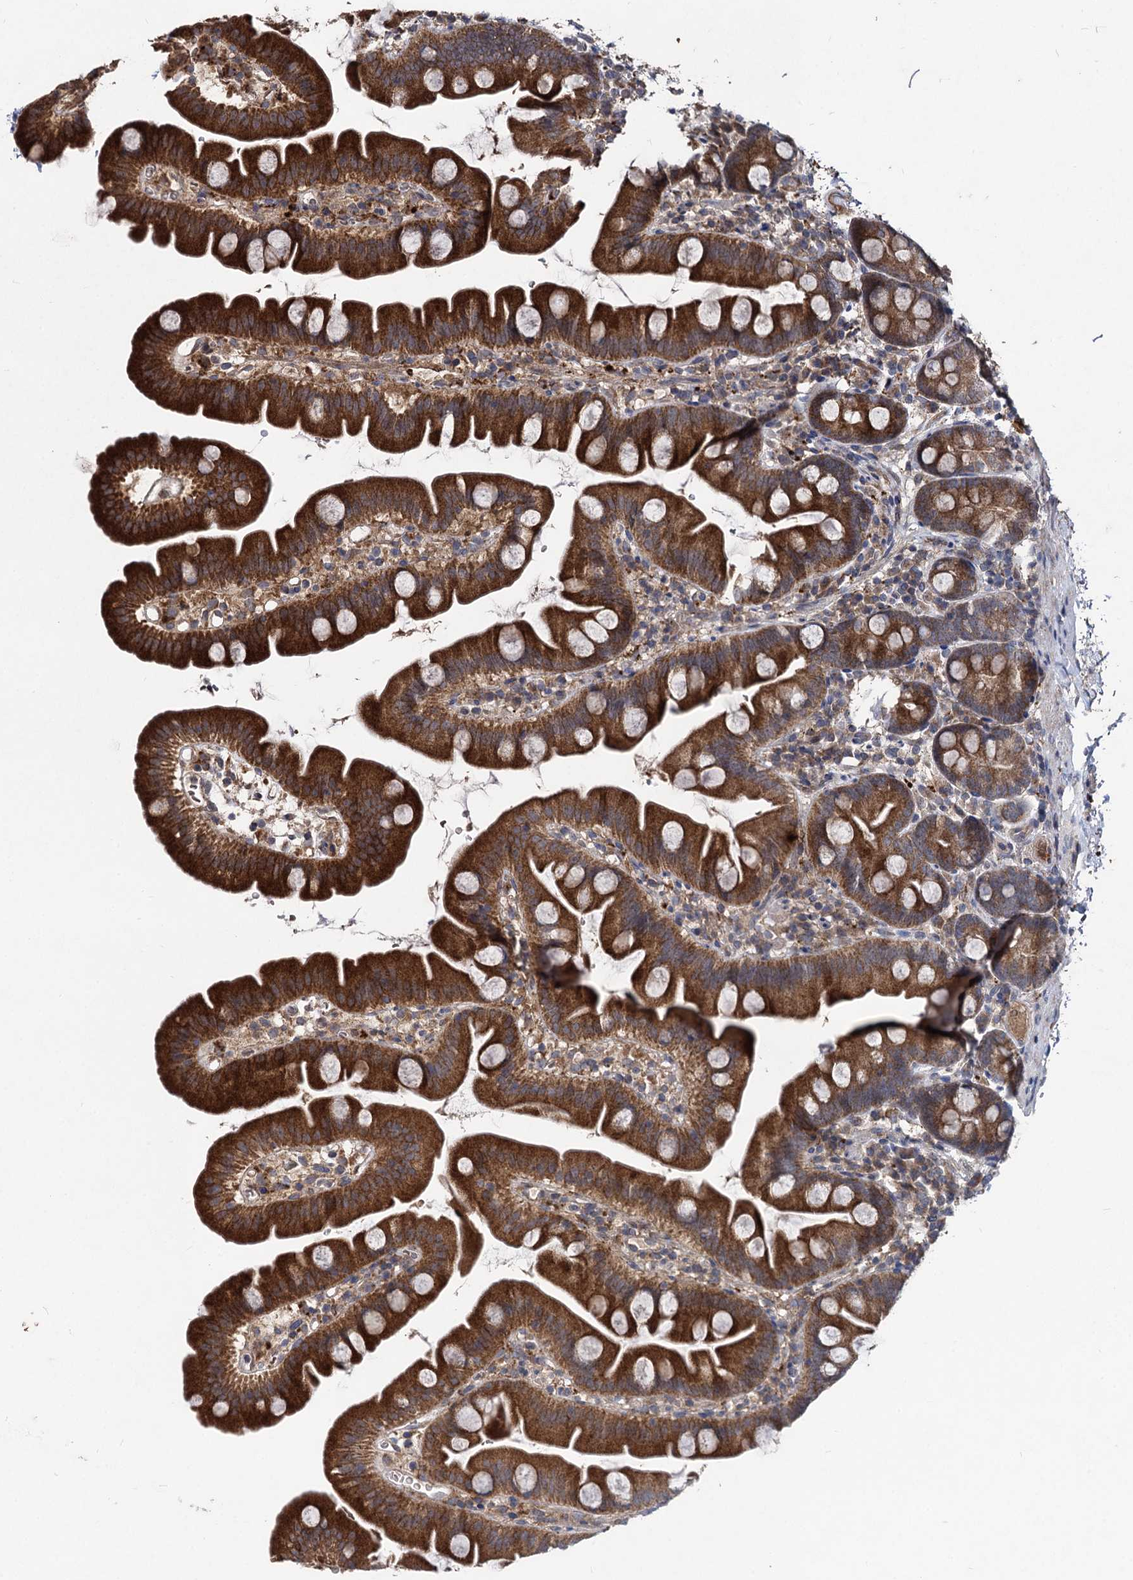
{"staining": {"intensity": "strong", "quantity": ">75%", "location": "cytoplasmic/membranous"}, "tissue": "small intestine", "cell_type": "Glandular cells", "image_type": "normal", "snomed": [{"axis": "morphology", "description": "Normal tissue, NOS"}, {"axis": "topography", "description": "Small intestine"}], "caption": "Protein expression analysis of benign human small intestine reveals strong cytoplasmic/membranous positivity in about >75% of glandular cells.", "gene": "BCL2L2", "patient": {"sex": "female", "age": 68}}